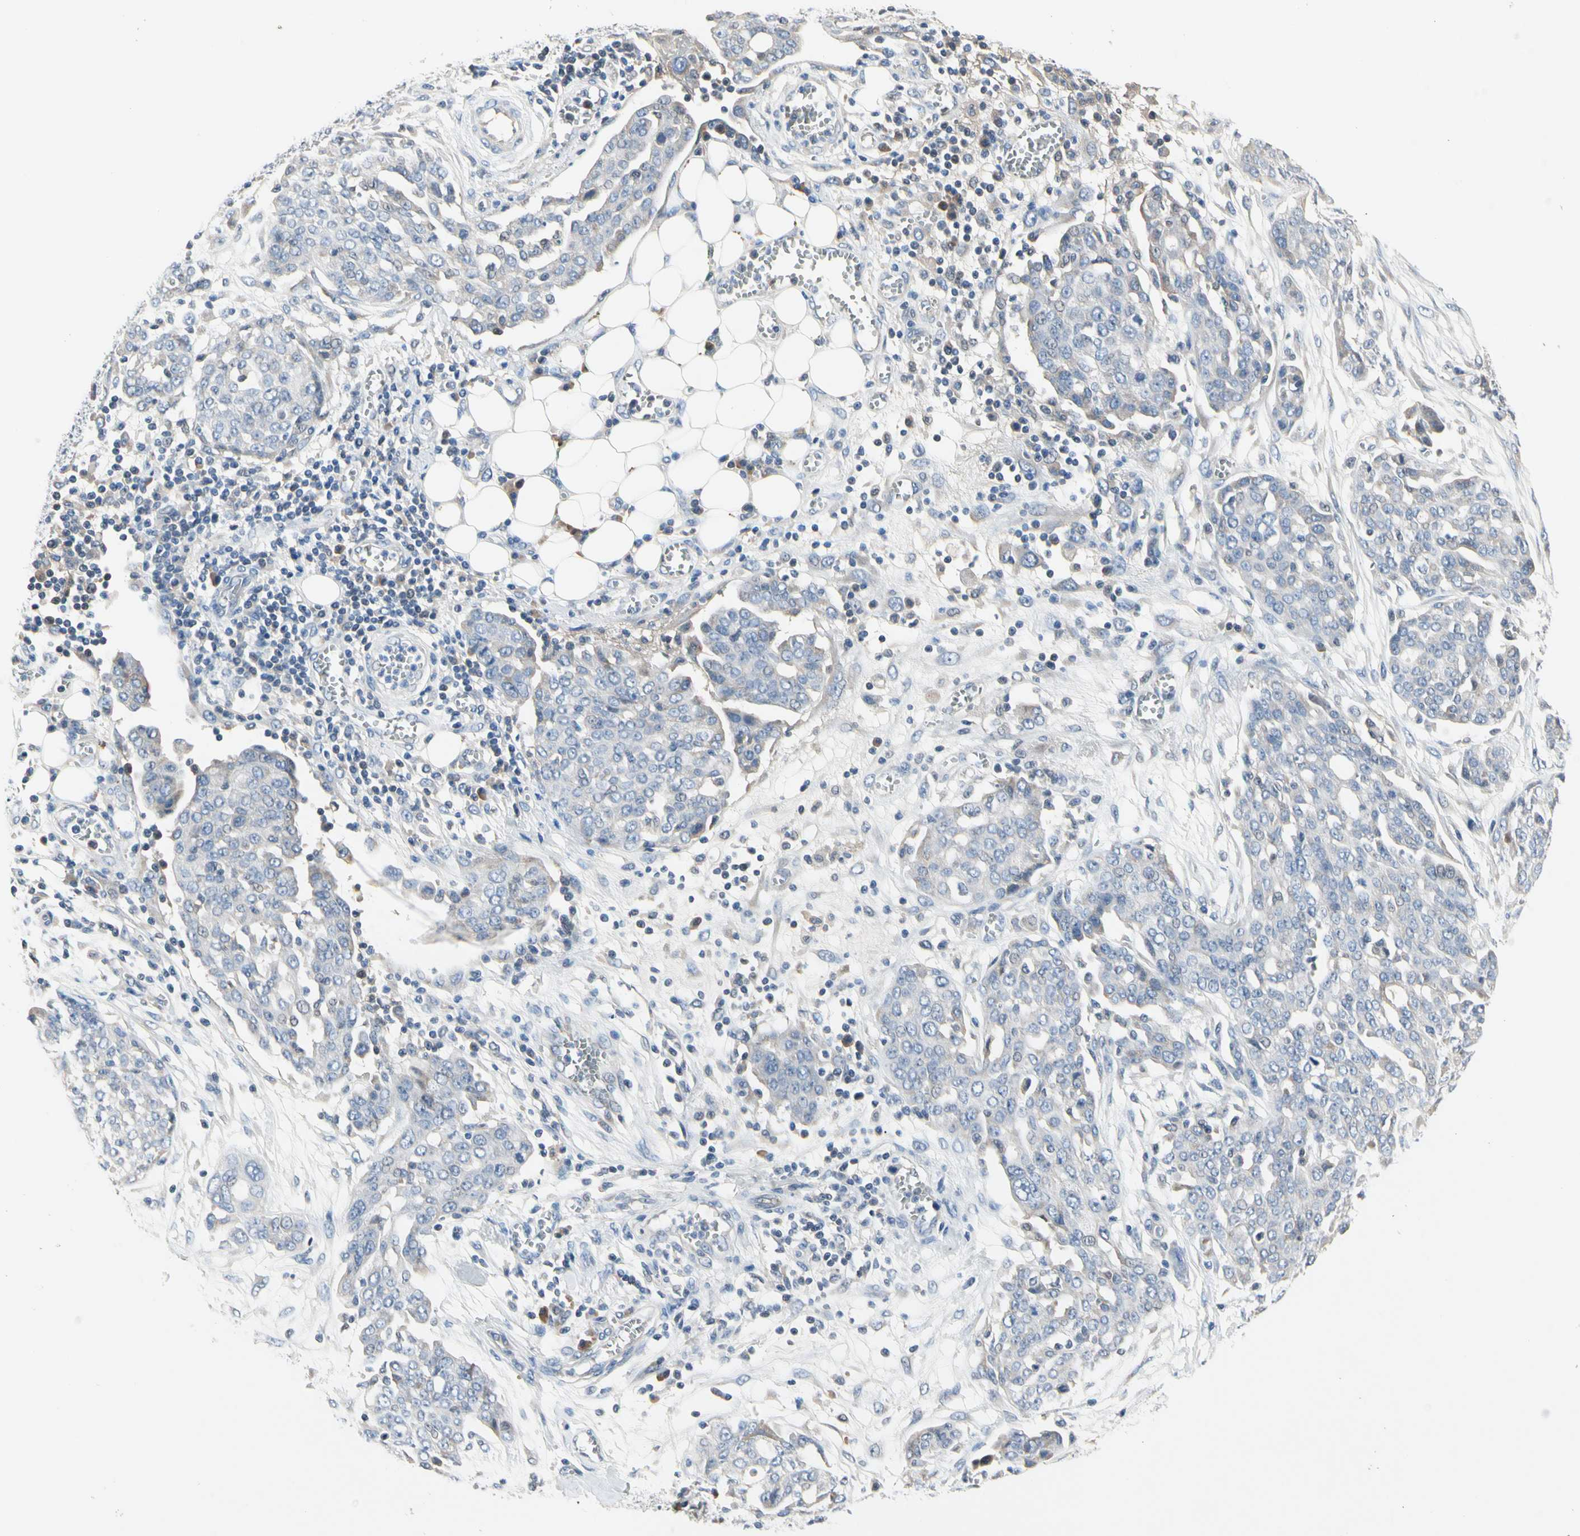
{"staining": {"intensity": "negative", "quantity": "none", "location": "none"}, "tissue": "ovarian cancer", "cell_type": "Tumor cells", "image_type": "cancer", "snomed": [{"axis": "morphology", "description": "Cystadenocarcinoma, serous, NOS"}, {"axis": "topography", "description": "Soft tissue"}, {"axis": "topography", "description": "Ovary"}], "caption": "This is an immunohistochemistry (IHC) histopathology image of human ovarian cancer. There is no staining in tumor cells.", "gene": "ECRG4", "patient": {"sex": "female", "age": 57}}